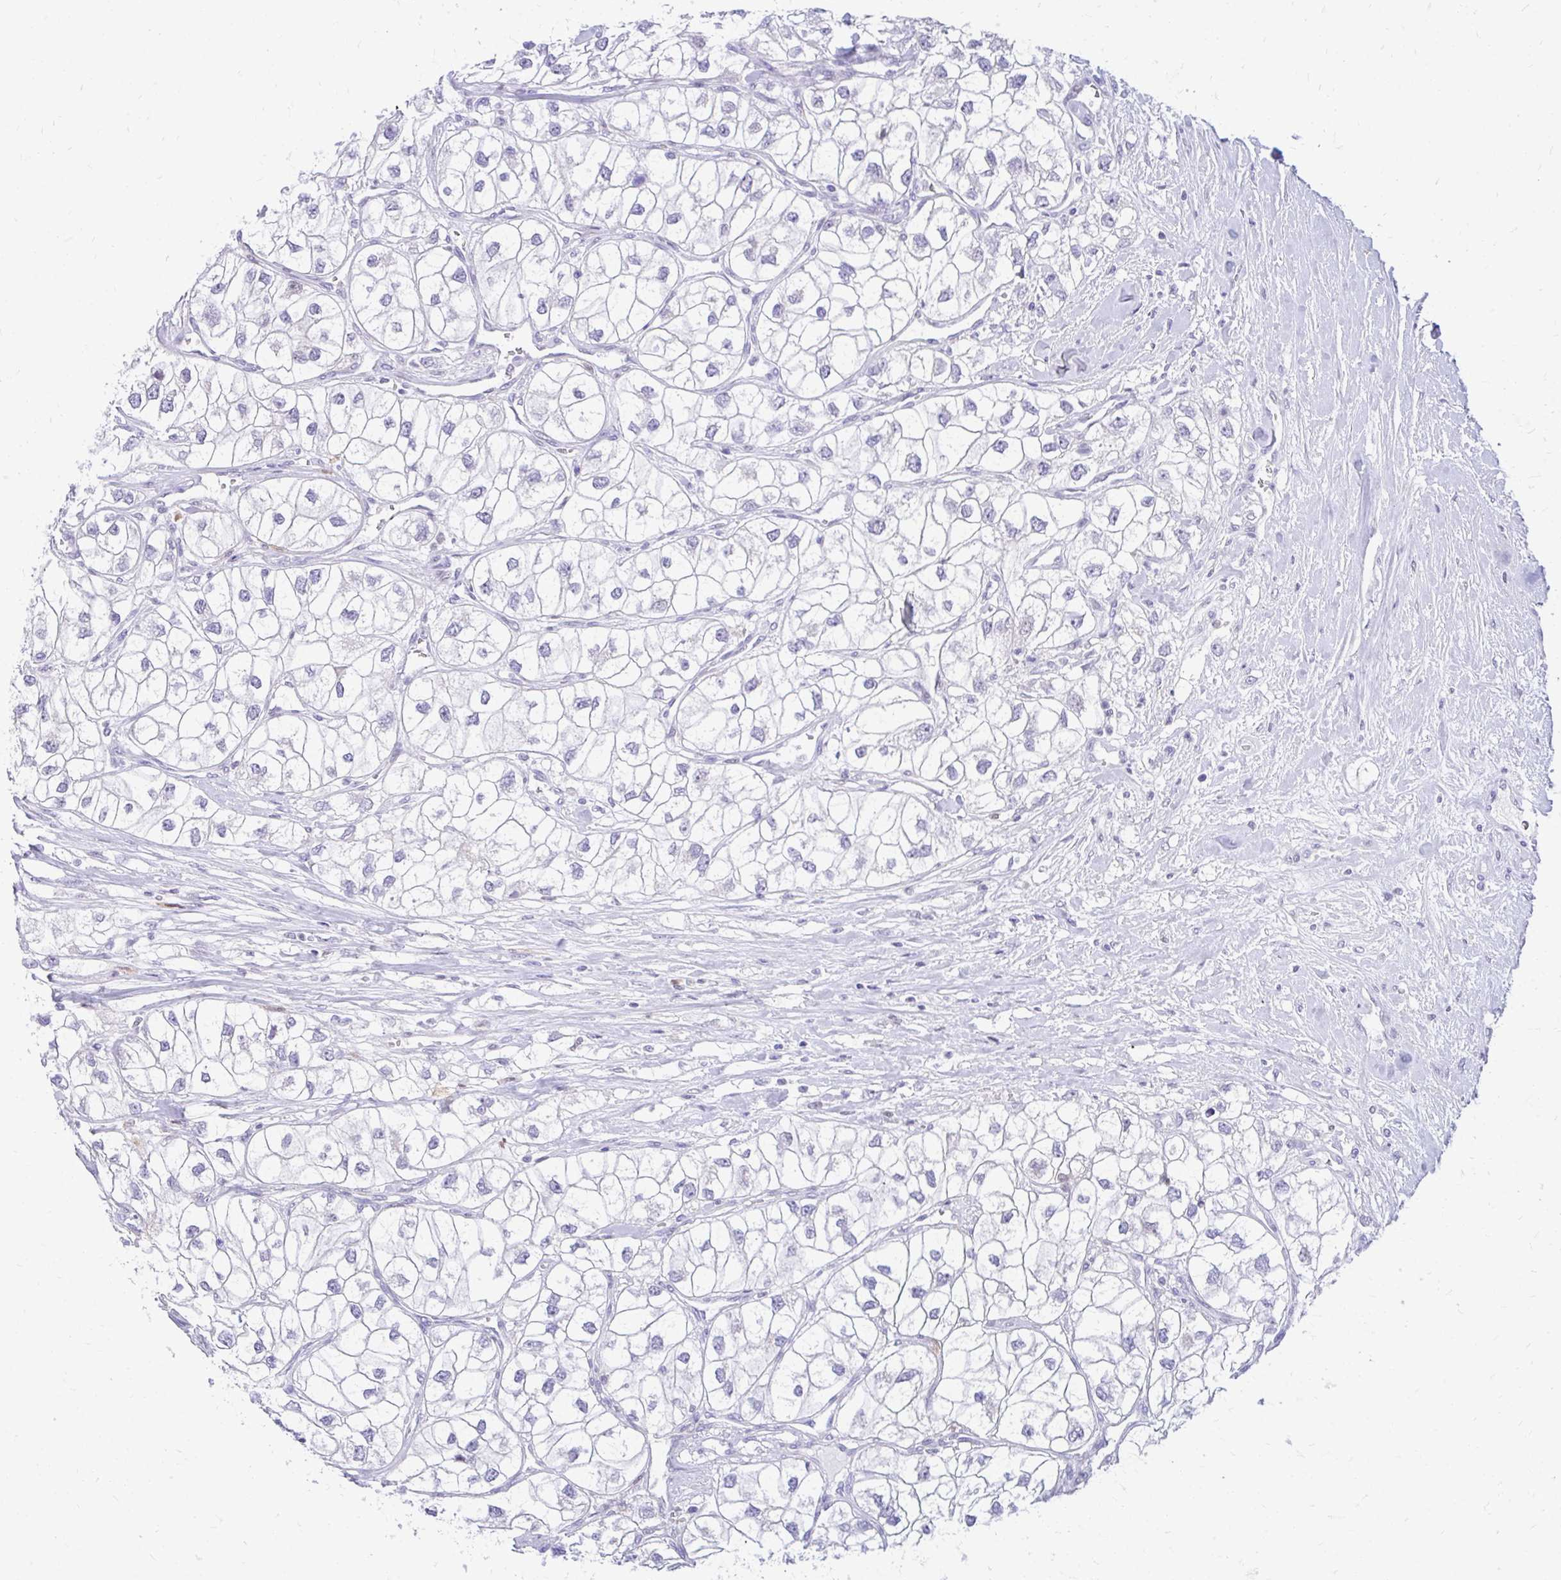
{"staining": {"intensity": "negative", "quantity": "none", "location": "none"}, "tissue": "renal cancer", "cell_type": "Tumor cells", "image_type": "cancer", "snomed": [{"axis": "morphology", "description": "Adenocarcinoma, NOS"}, {"axis": "topography", "description": "Kidney"}], "caption": "Immunohistochemistry (IHC) micrograph of neoplastic tissue: renal adenocarcinoma stained with DAB (3,3'-diaminobenzidine) reveals no significant protein expression in tumor cells.", "gene": "GLB1L2", "patient": {"sex": "male", "age": 59}}